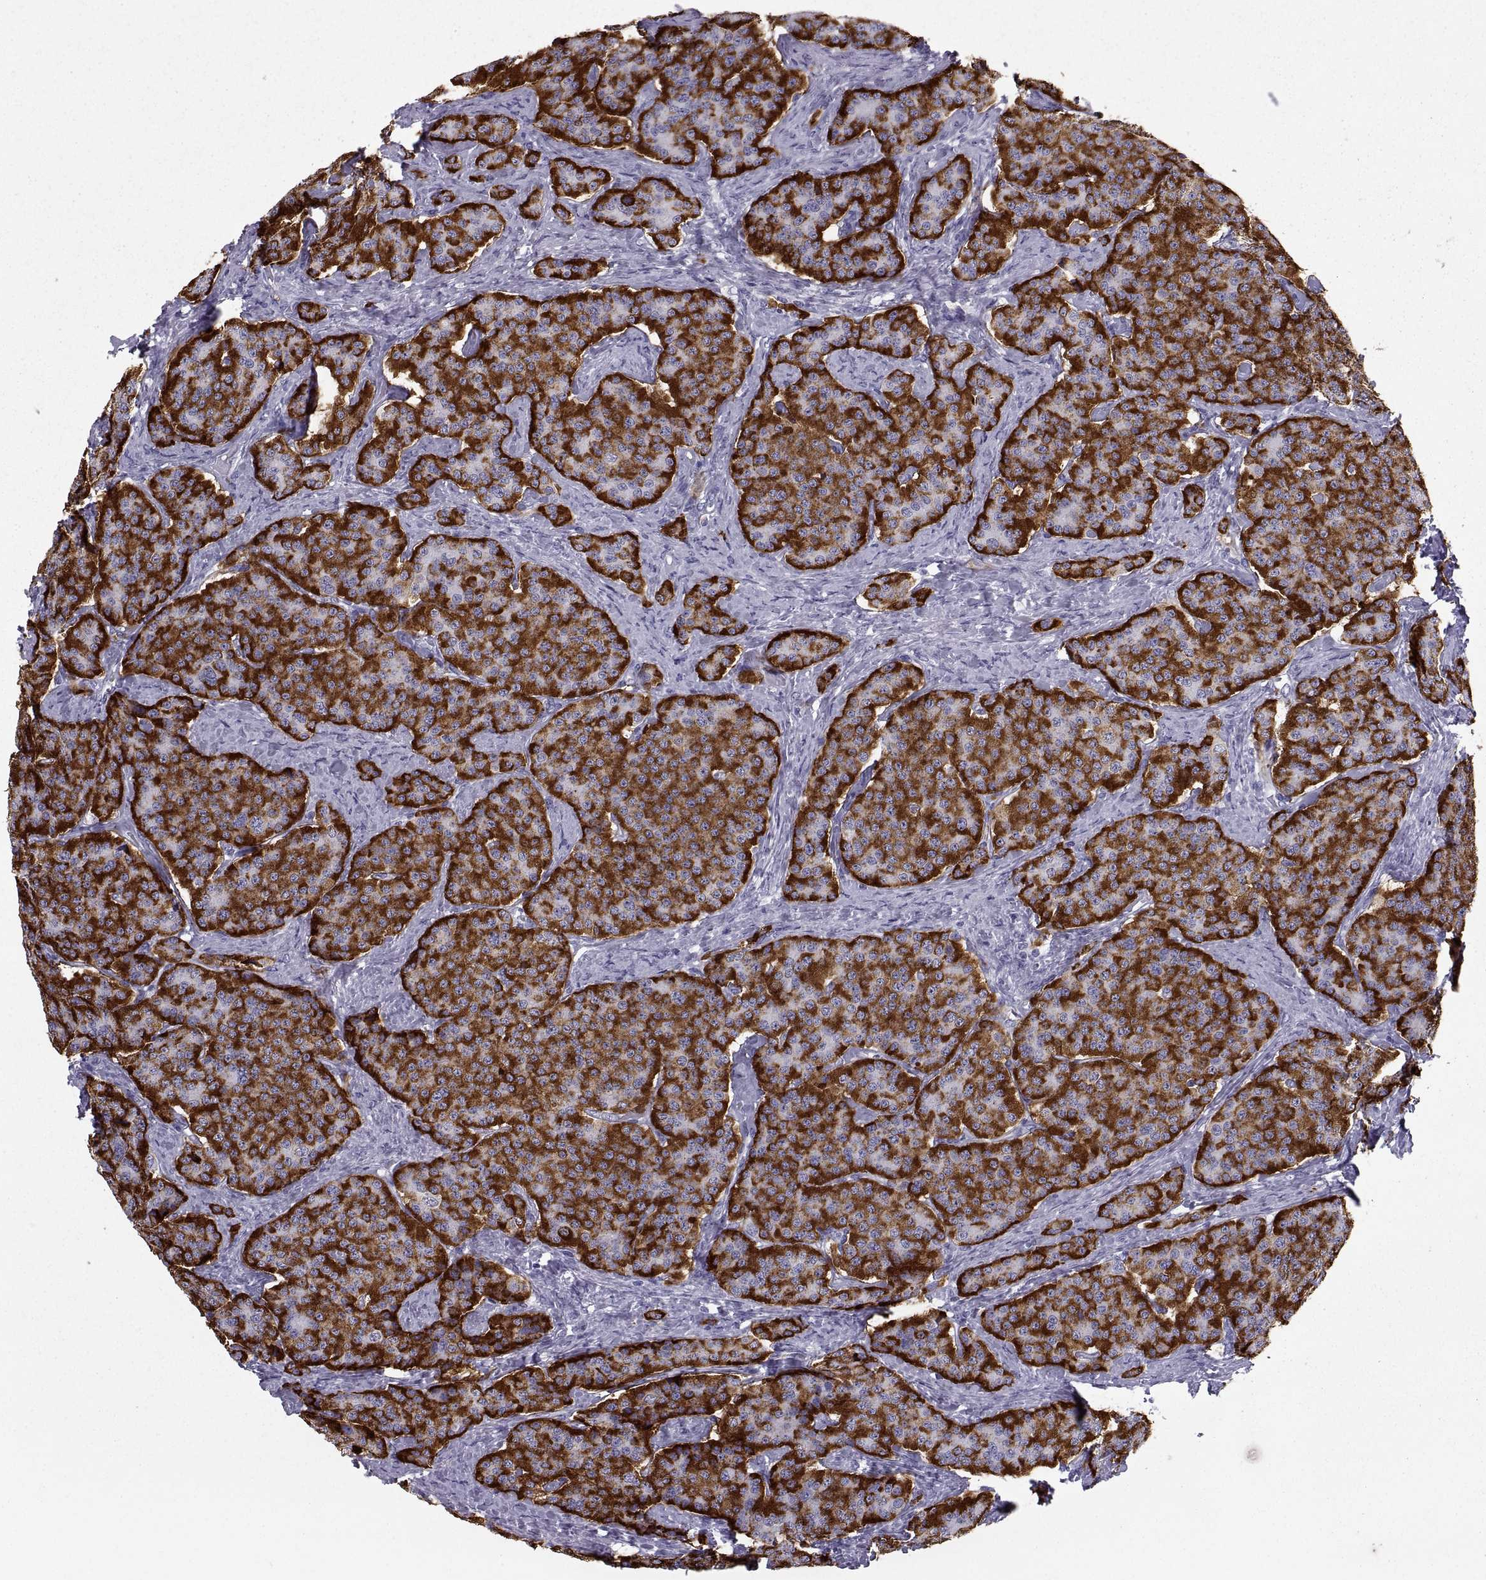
{"staining": {"intensity": "strong", "quantity": ">75%", "location": "cytoplasmic/membranous"}, "tissue": "carcinoid", "cell_type": "Tumor cells", "image_type": "cancer", "snomed": [{"axis": "morphology", "description": "Carcinoid, malignant, NOS"}, {"axis": "topography", "description": "Small intestine"}], "caption": "Tumor cells reveal high levels of strong cytoplasmic/membranous expression in about >75% of cells in human malignant carcinoid.", "gene": "PCSK1N", "patient": {"sex": "female", "age": 58}}